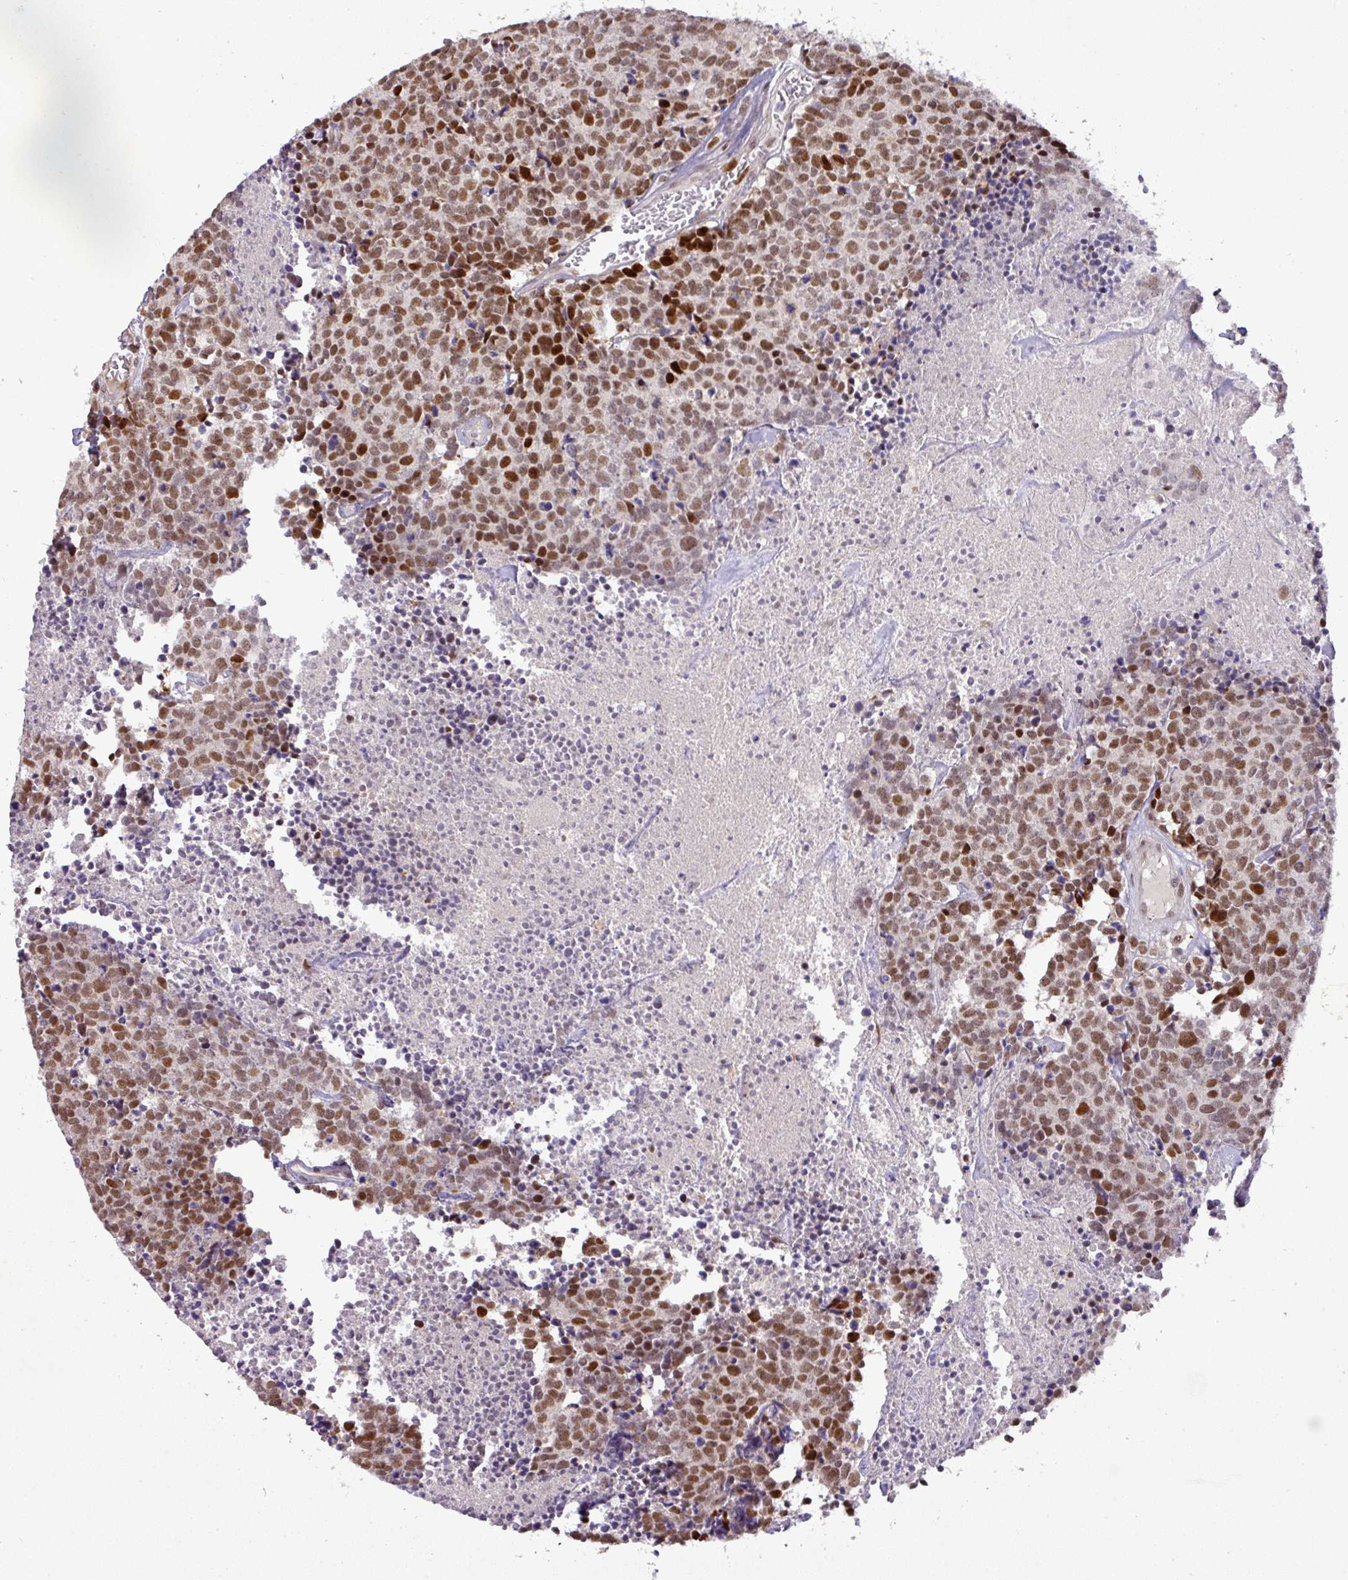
{"staining": {"intensity": "moderate", "quantity": ">75%", "location": "nuclear"}, "tissue": "carcinoid", "cell_type": "Tumor cells", "image_type": "cancer", "snomed": [{"axis": "morphology", "description": "Carcinoid, malignant, NOS"}, {"axis": "topography", "description": "Skin"}], "caption": "Protein staining exhibits moderate nuclear expression in about >75% of tumor cells in carcinoid. Nuclei are stained in blue.", "gene": "MYSM1", "patient": {"sex": "female", "age": 79}}